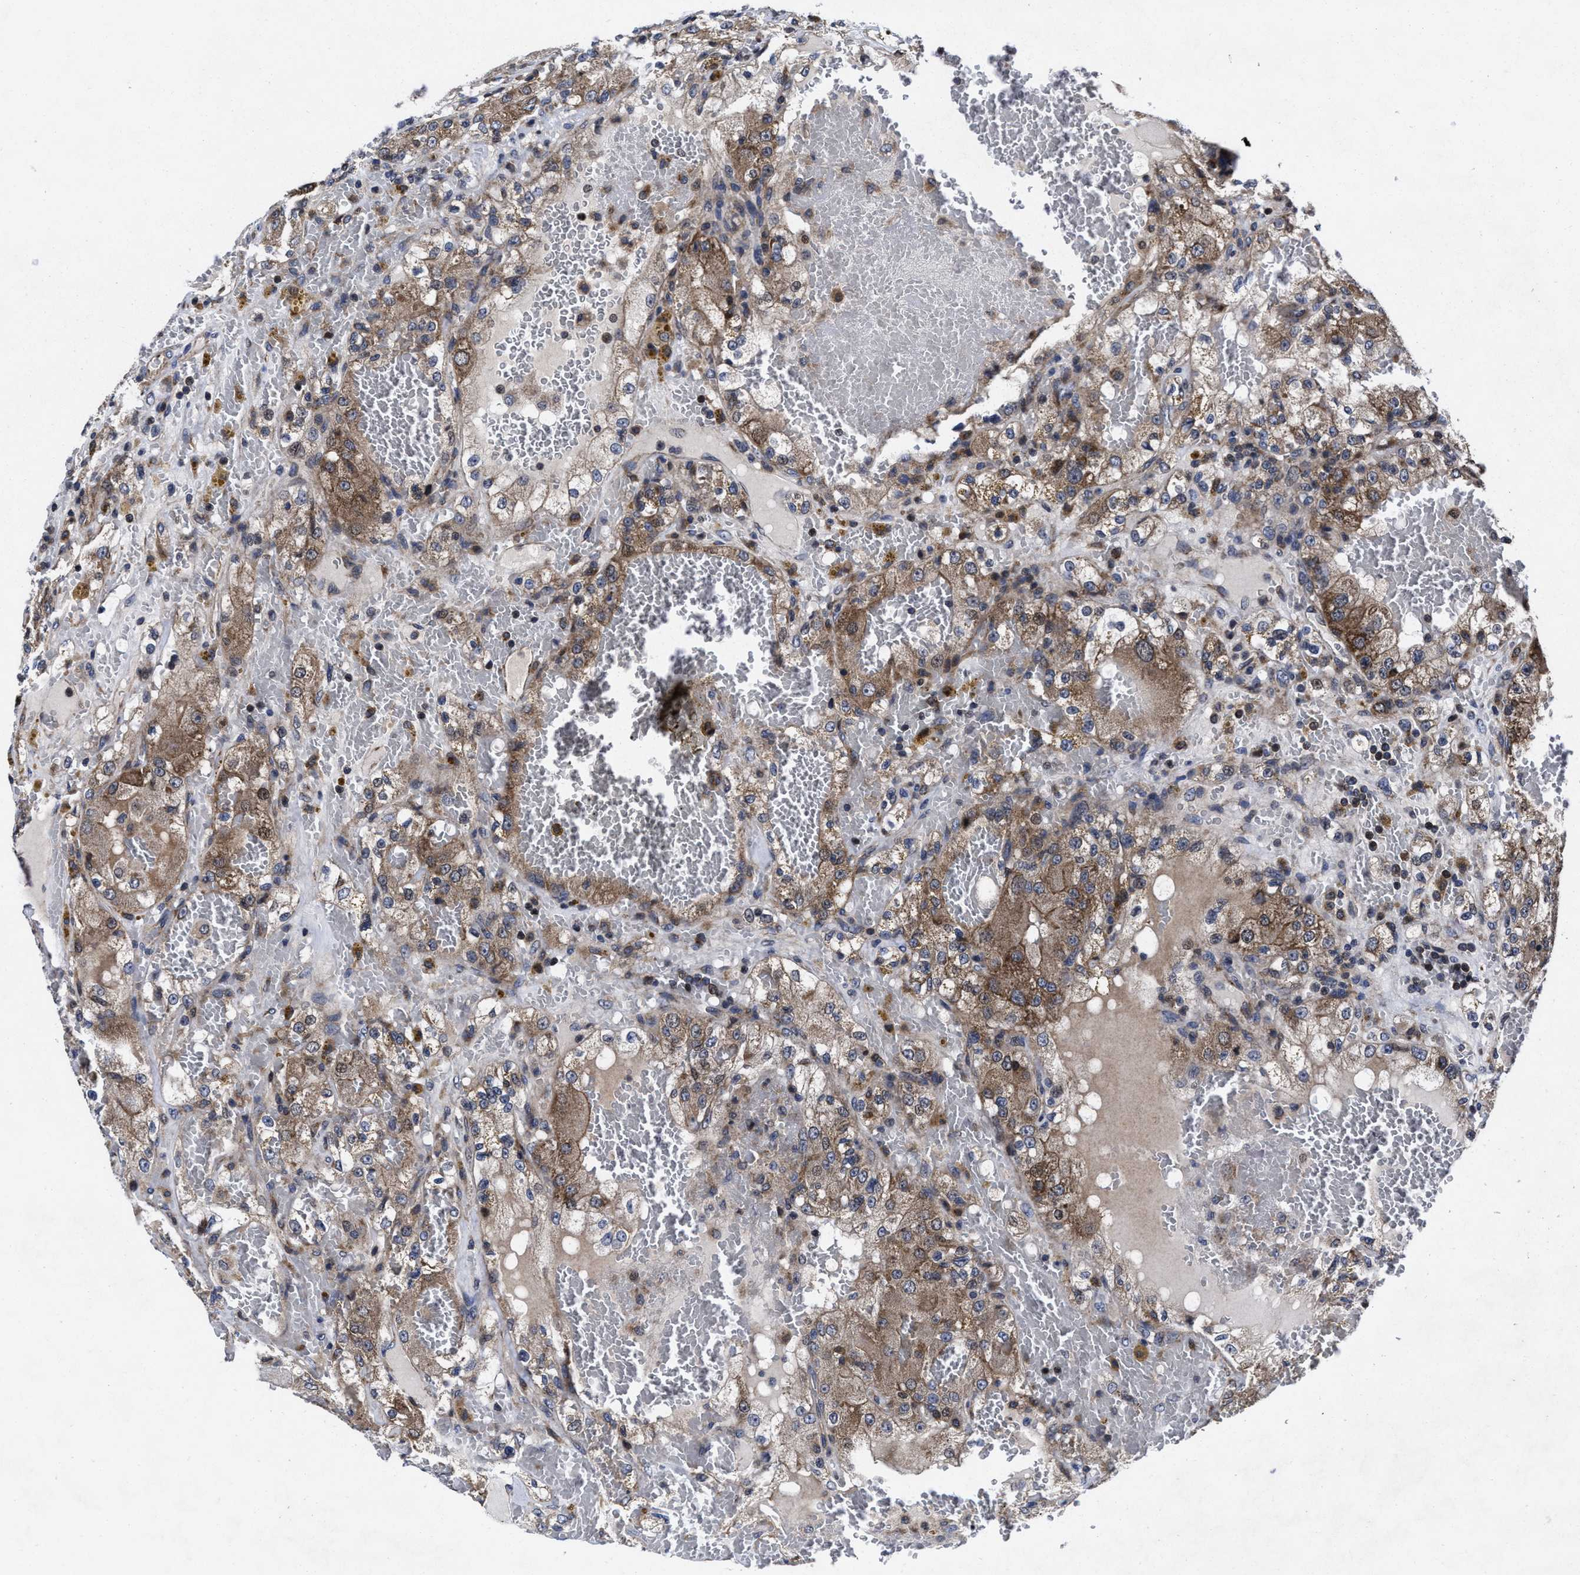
{"staining": {"intensity": "moderate", "quantity": ">75%", "location": "cytoplasmic/membranous"}, "tissue": "renal cancer", "cell_type": "Tumor cells", "image_type": "cancer", "snomed": [{"axis": "morphology", "description": "Normal tissue, NOS"}, {"axis": "morphology", "description": "Adenocarcinoma, NOS"}, {"axis": "topography", "description": "Kidney"}], "caption": "Immunohistochemical staining of human adenocarcinoma (renal) reveals moderate cytoplasmic/membranous protein expression in about >75% of tumor cells. Using DAB (3,3'-diaminobenzidine) (brown) and hematoxylin (blue) stains, captured at high magnification using brightfield microscopy.", "gene": "MRPL50", "patient": {"sex": "male", "age": 61}}